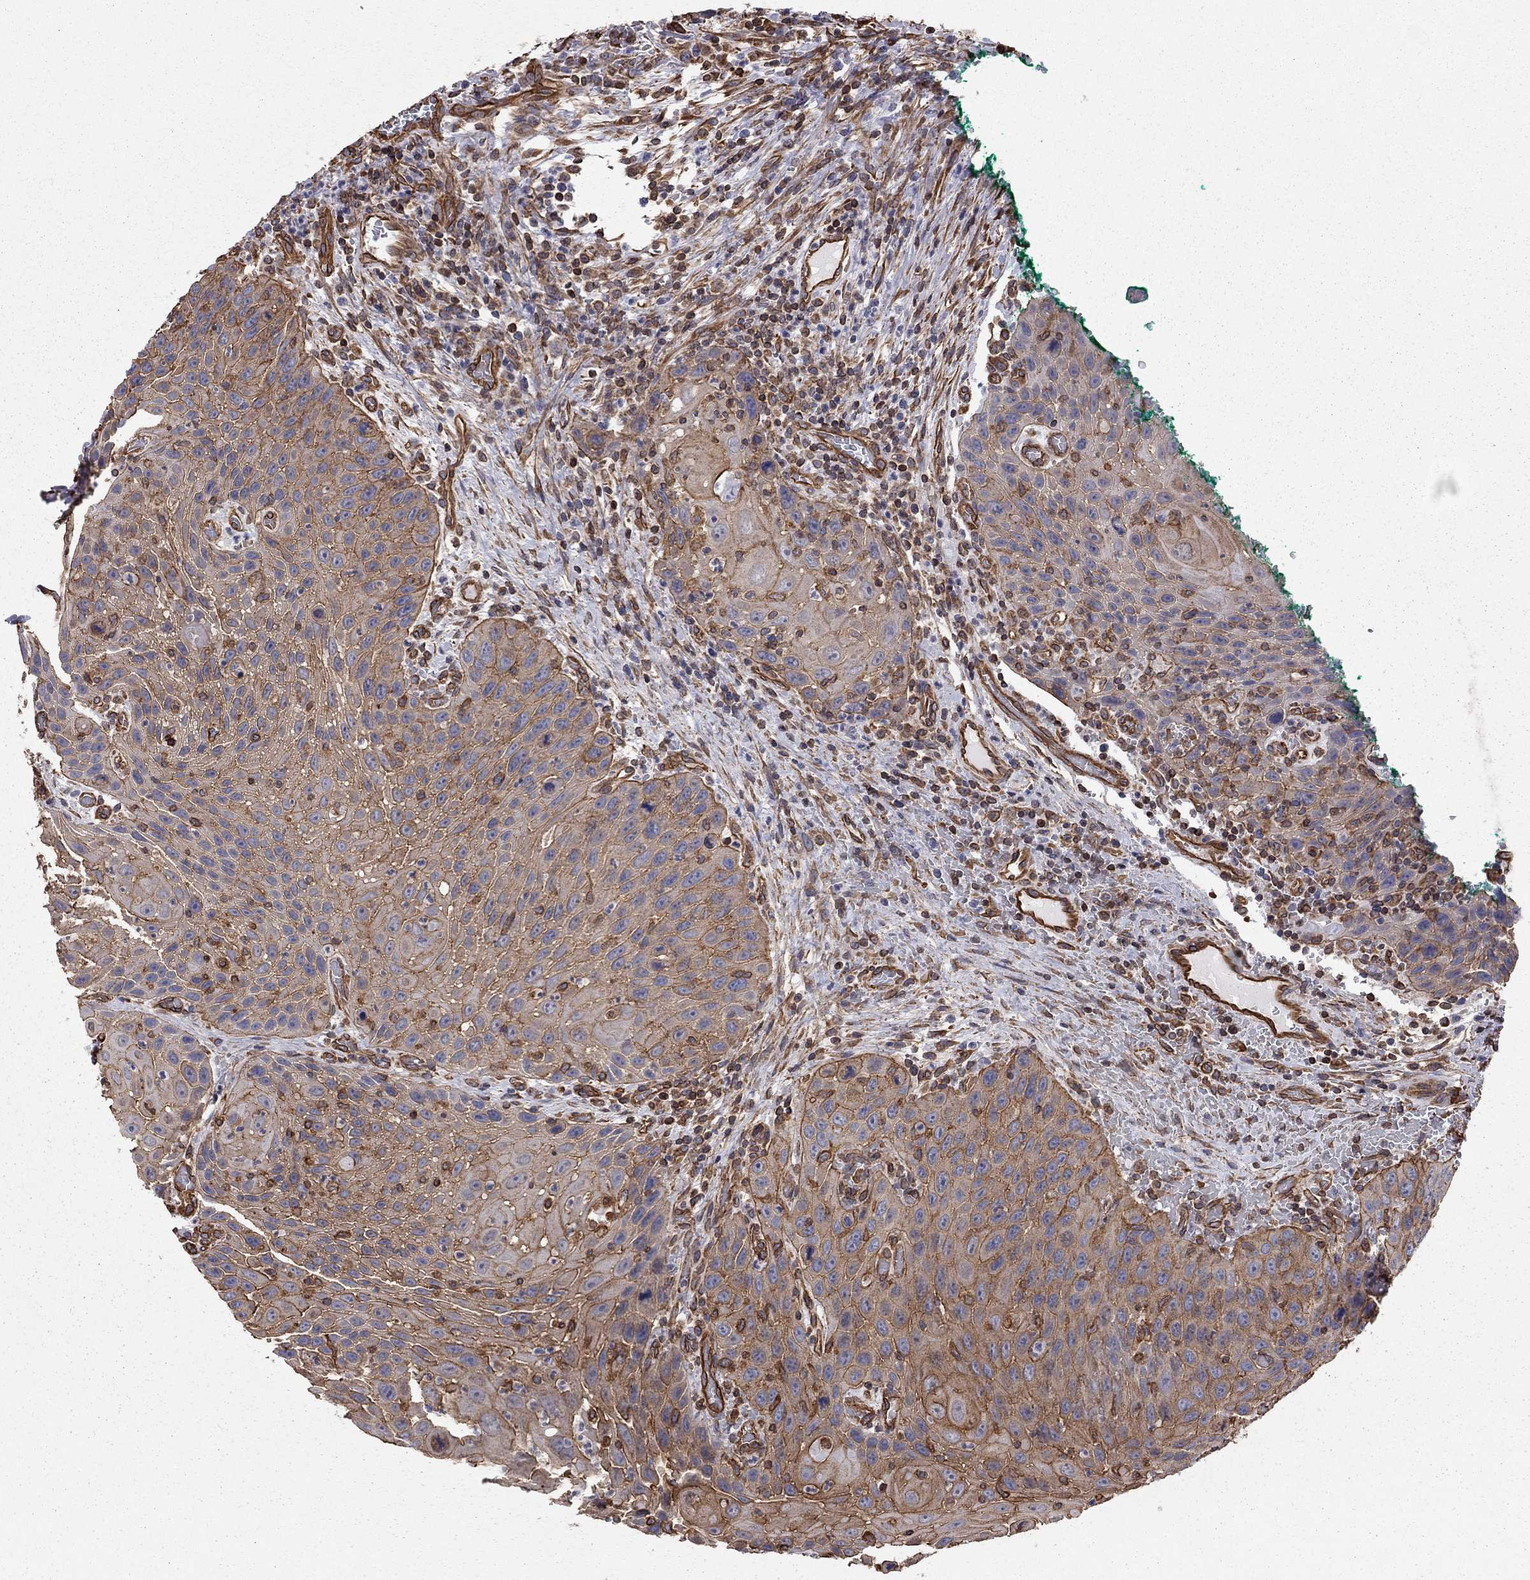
{"staining": {"intensity": "strong", "quantity": ">75%", "location": "cytoplasmic/membranous"}, "tissue": "head and neck cancer", "cell_type": "Tumor cells", "image_type": "cancer", "snomed": [{"axis": "morphology", "description": "Squamous cell carcinoma, NOS"}, {"axis": "topography", "description": "Head-Neck"}], "caption": "This histopathology image displays immunohistochemistry staining of human squamous cell carcinoma (head and neck), with high strong cytoplasmic/membranous positivity in approximately >75% of tumor cells.", "gene": "BICDL2", "patient": {"sex": "male", "age": 69}}